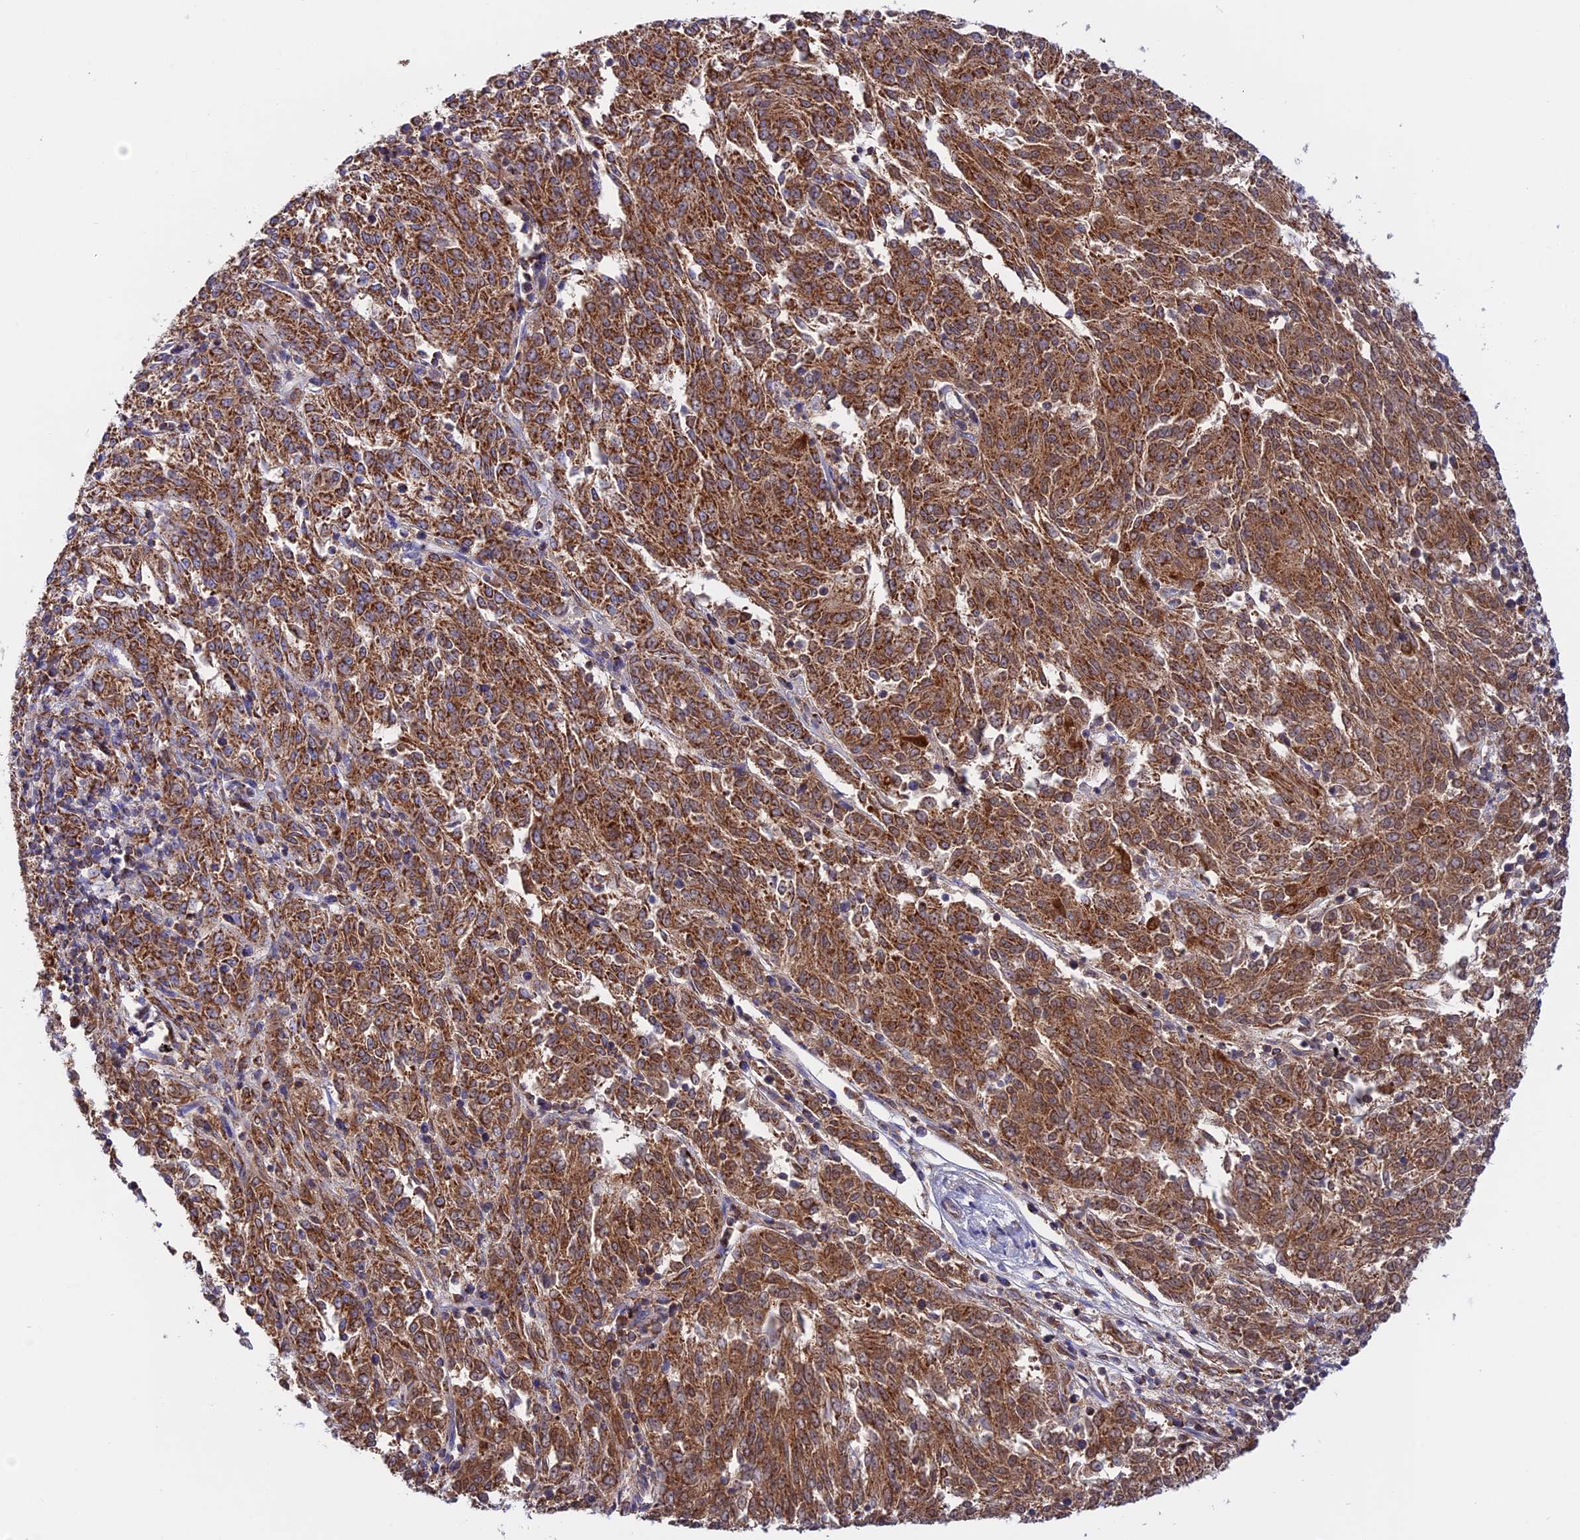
{"staining": {"intensity": "moderate", "quantity": ">75%", "location": "cytoplasmic/membranous"}, "tissue": "melanoma", "cell_type": "Tumor cells", "image_type": "cancer", "snomed": [{"axis": "morphology", "description": "Malignant melanoma, NOS"}, {"axis": "topography", "description": "Skin"}], "caption": "Immunohistochemistry image of human melanoma stained for a protein (brown), which shows medium levels of moderate cytoplasmic/membranous staining in approximately >75% of tumor cells.", "gene": "GCDH", "patient": {"sex": "female", "age": 72}}